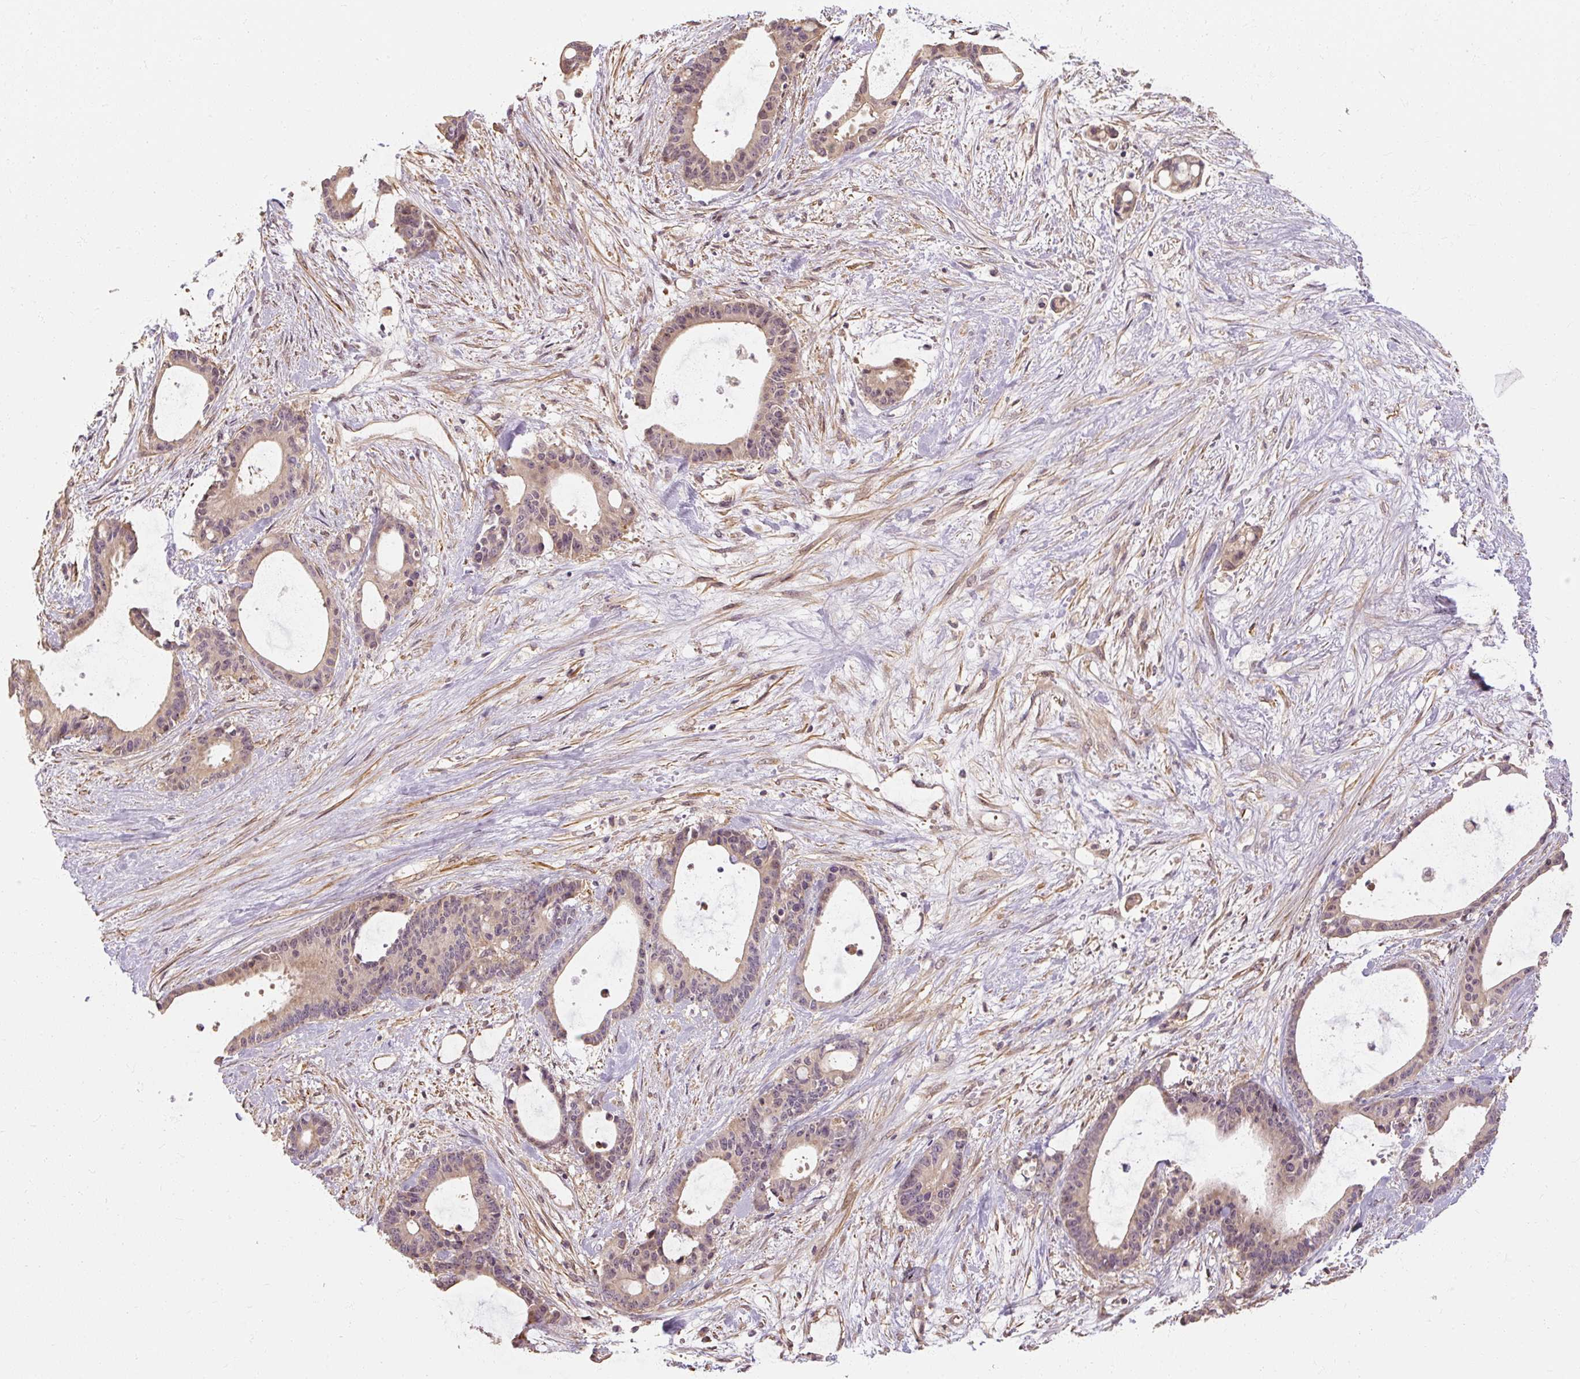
{"staining": {"intensity": "negative", "quantity": "none", "location": "none"}, "tissue": "liver cancer", "cell_type": "Tumor cells", "image_type": "cancer", "snomed": [{"axis": "morphology", "description": "Normal tissue, NOS"}, {"axis": "morphology", "description": "Cholangiocarcinoma"}, {"axis": "topography", "description": "Liver"}, {"axis": "topography", "description": "Peripheral nerve tissue"}], "caption": "DAB immunohistochemical staining of liver cancer shows no significant expression in tumor cells.", "gene": "RB1CC1", "patient": {"sex": "female", "age": 73}}